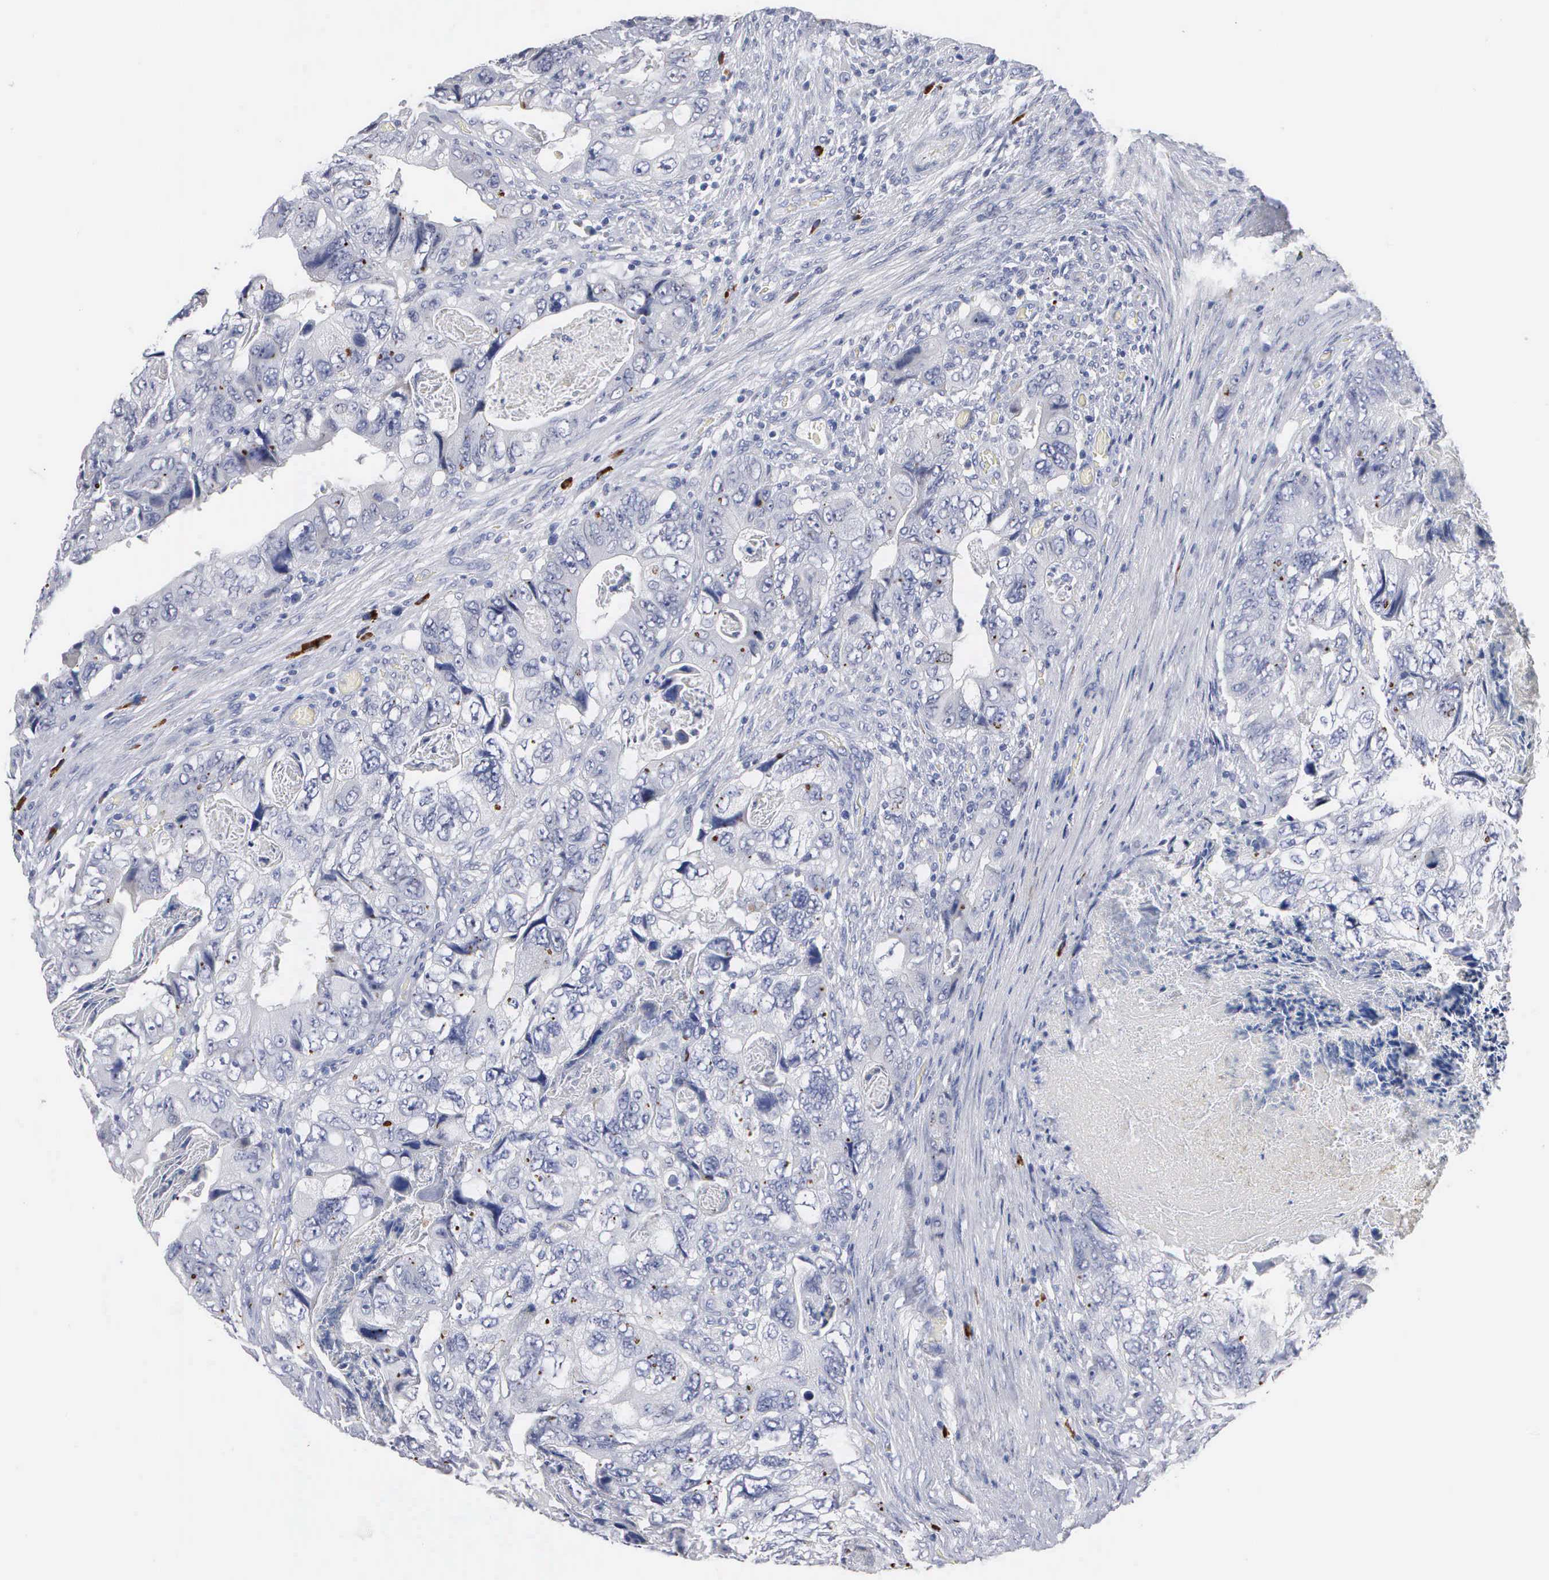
{"staining": {"intensity": "negative", "quantity": "none", "location": "none"}, "tissue": "colorectal cancer", "cell_type": "Tumor cells", "image_type": "cancer", "snomed": [{"axis": "morphology", "description": "Adenocarcinoma, NOS"}, {"axis": "topography", "description": "Rectum"}], "caption": "Colorectal cancer was stained to show a protein in brown. There is no significant positivity in tumor cells.", "gene": "ASPHD2", "patient": {"sex": "female", "age": 82}}